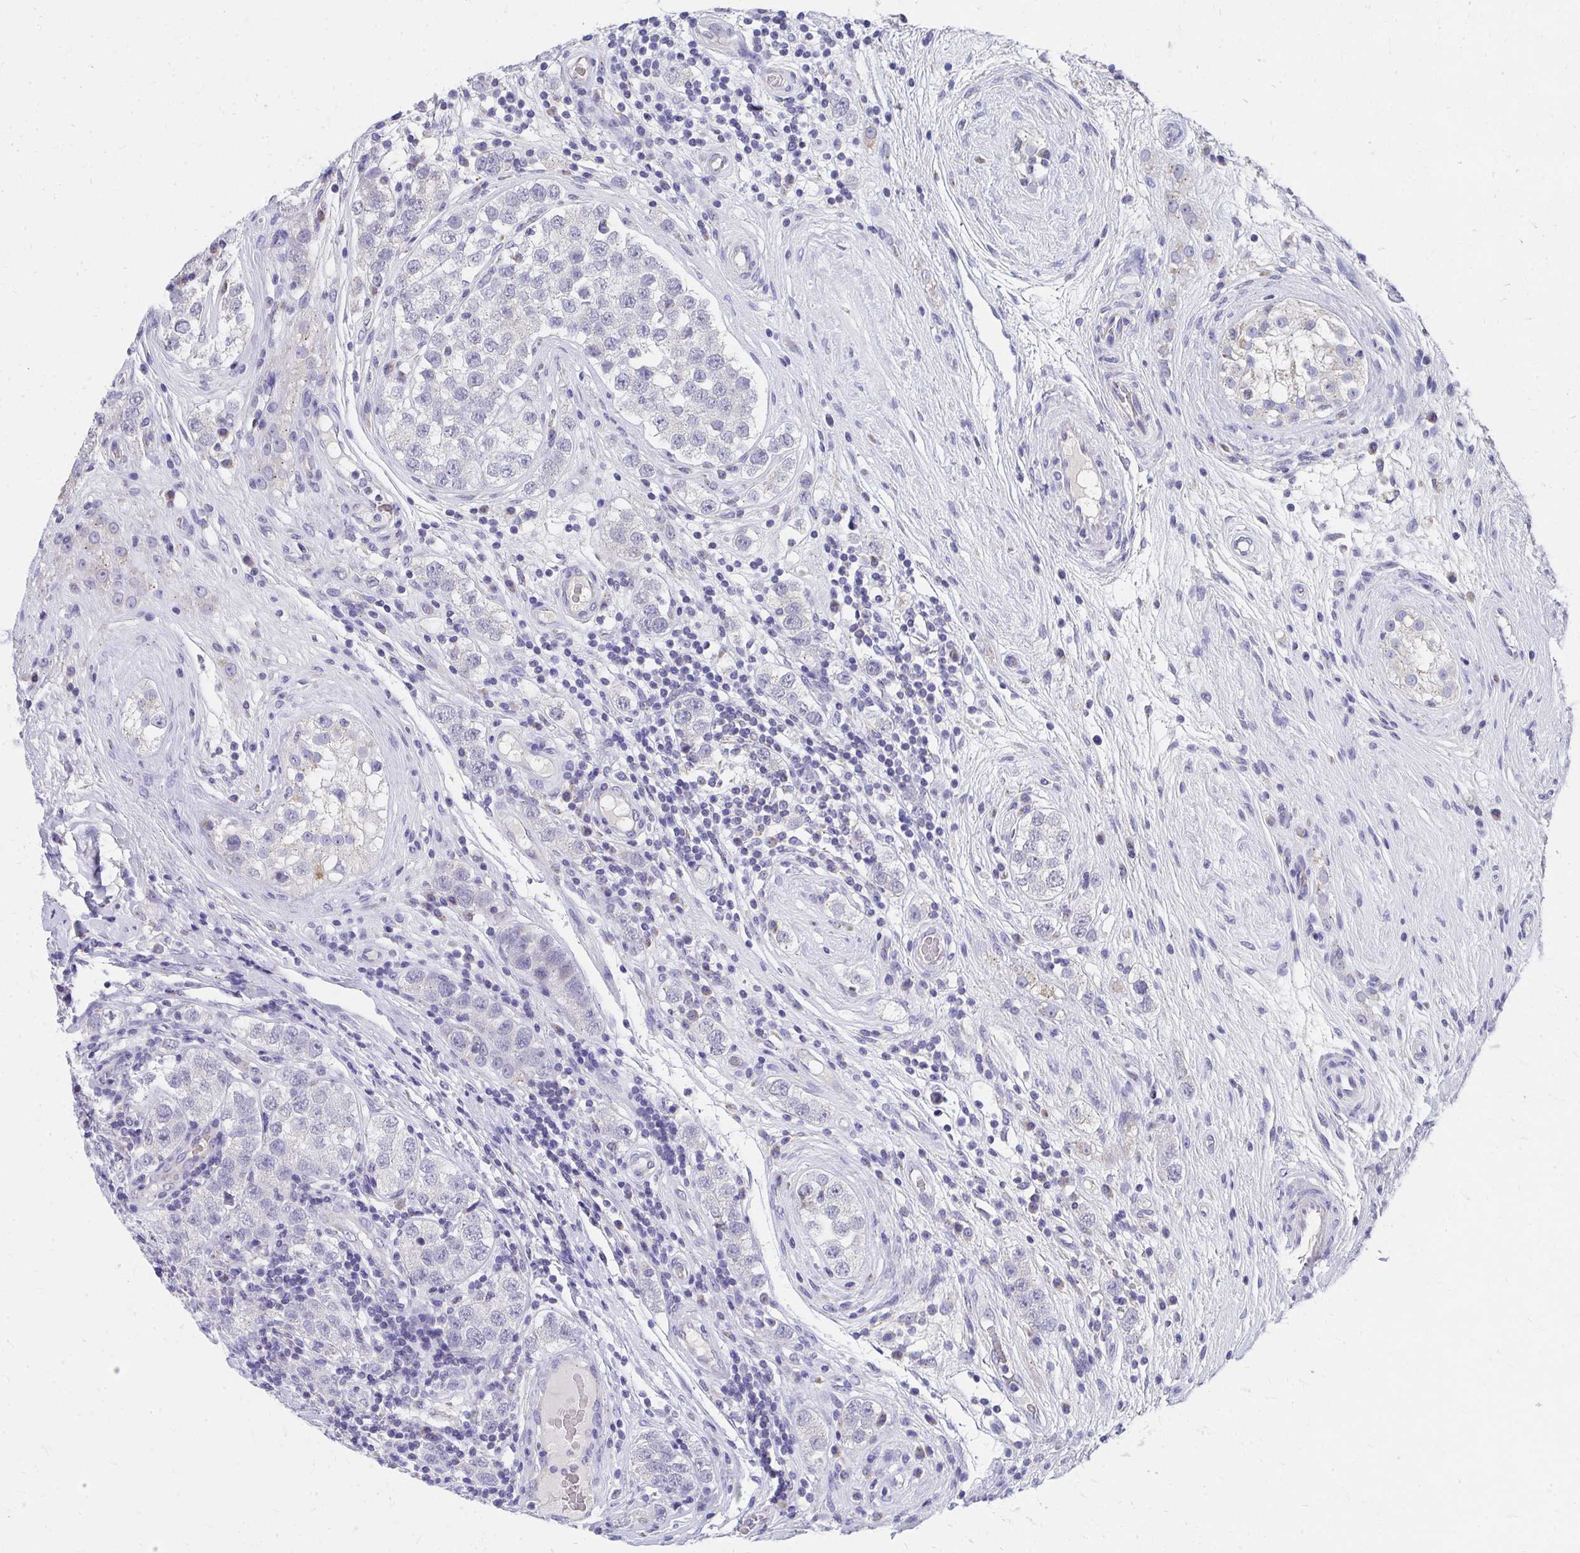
{"staining": {"intensity": "negative", "quantity": "none", "location": "none"}, "tissue": "testis cancer", "cell_type": "Tumor cells", "image_type": "cancer", "snomed": [{"axis": "morphology", "description": "Seminoma, NOS"}, {"axis": "topography", "description": "Testis"}], "caption": "An immunohistochemistry (IHC) photomicrograph of seminoma (testis) is shown. There is no staining in tumor cells of seminoma (testis).", "gene": "TMPRSS2", "patient": {"sex": "male", "age": 34}}